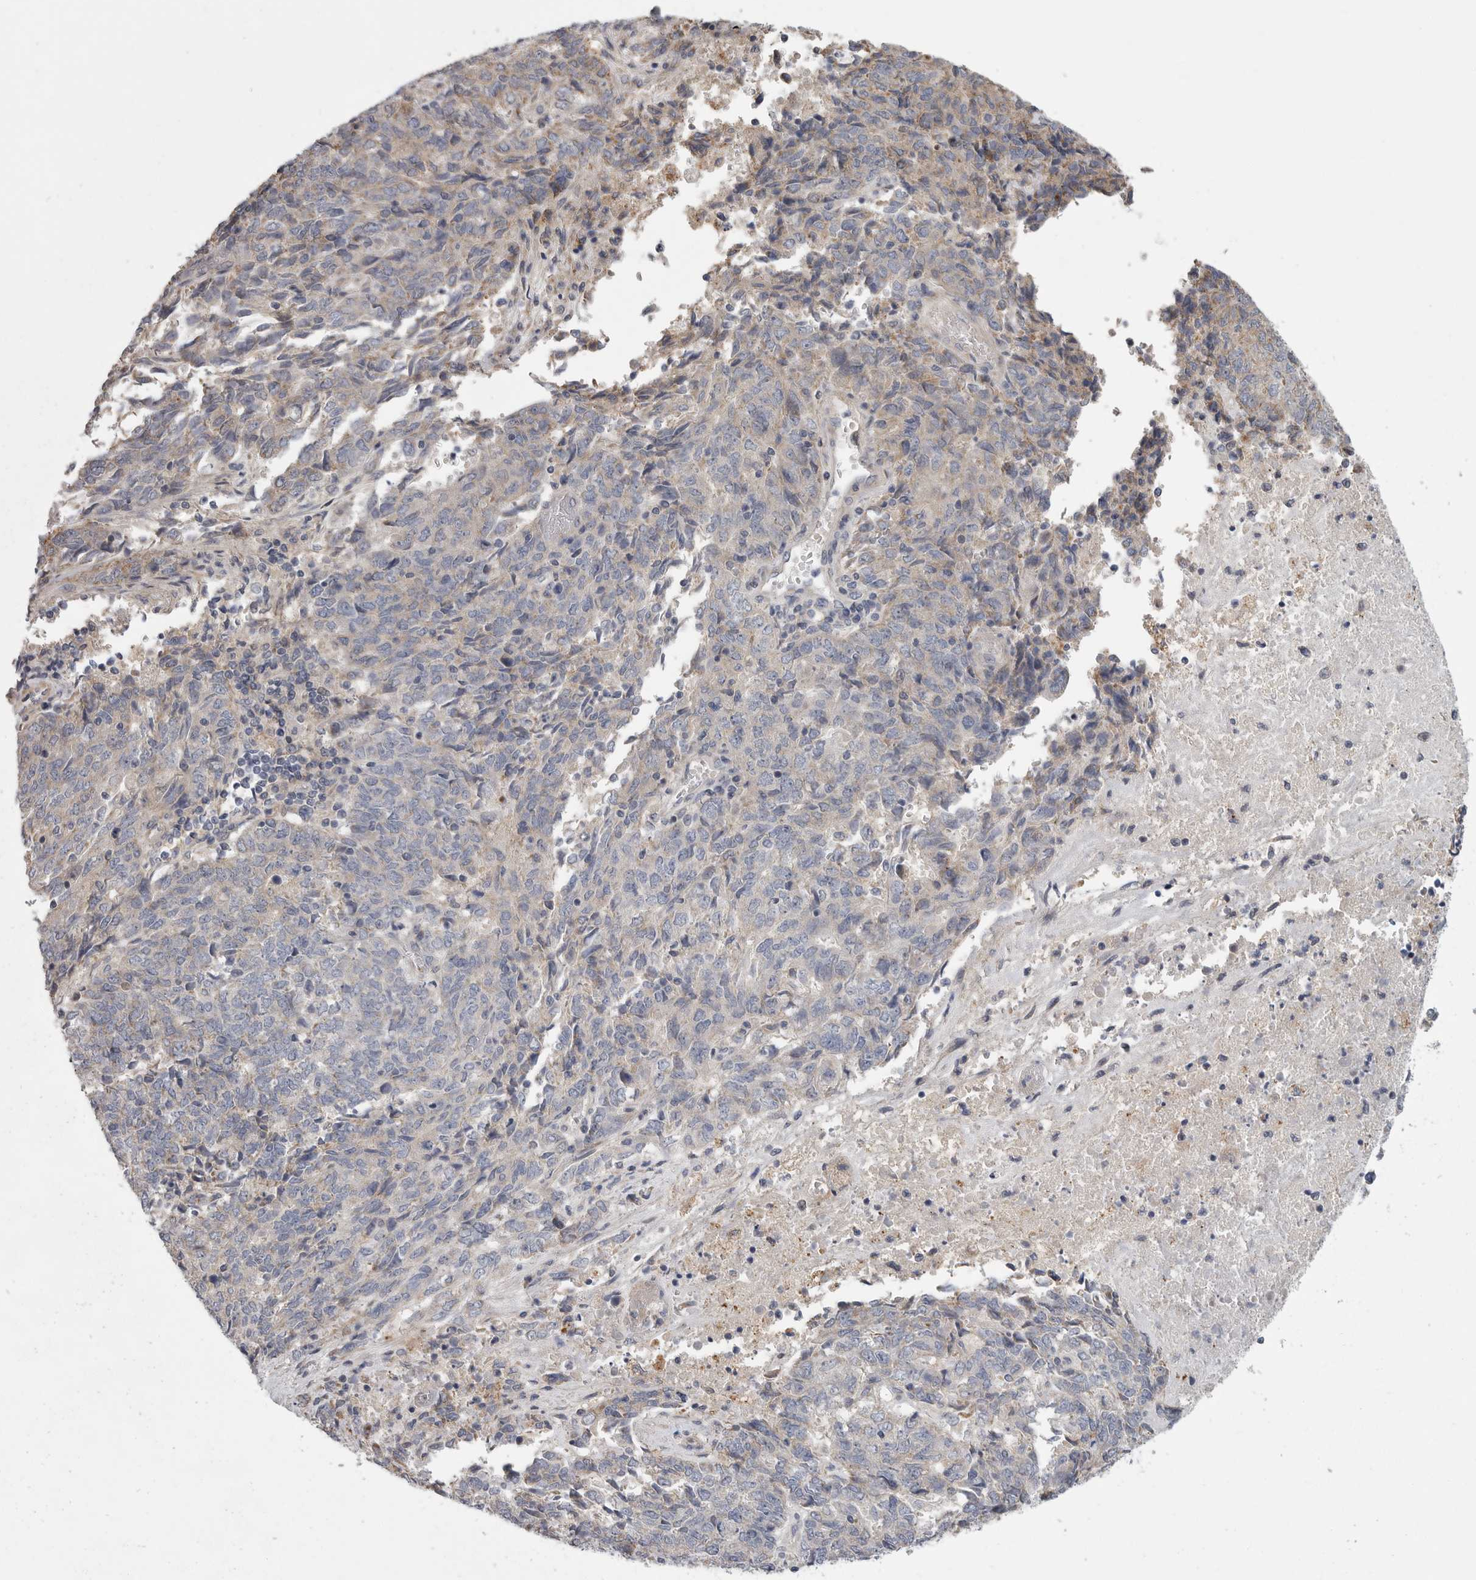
{"staining": {"intensity": "negative", "quantity": "none", "location": "none"}, "tissue": "endometrial cancer", "cell_type": "Tumor cells", "image_type": "cancer", "snomed": [{"axis": "morphology", "description": "Adenocarcinoma, NOS"}, {"axis": "topography", "description": "Endometrium"}], "caption": "Adenocarcinoma (endometrial) was stained to show a protein in brown. There is no significant staining in tumor cells.", "gene": "CRP", "patient": {"sex": "female", "age": 80}}